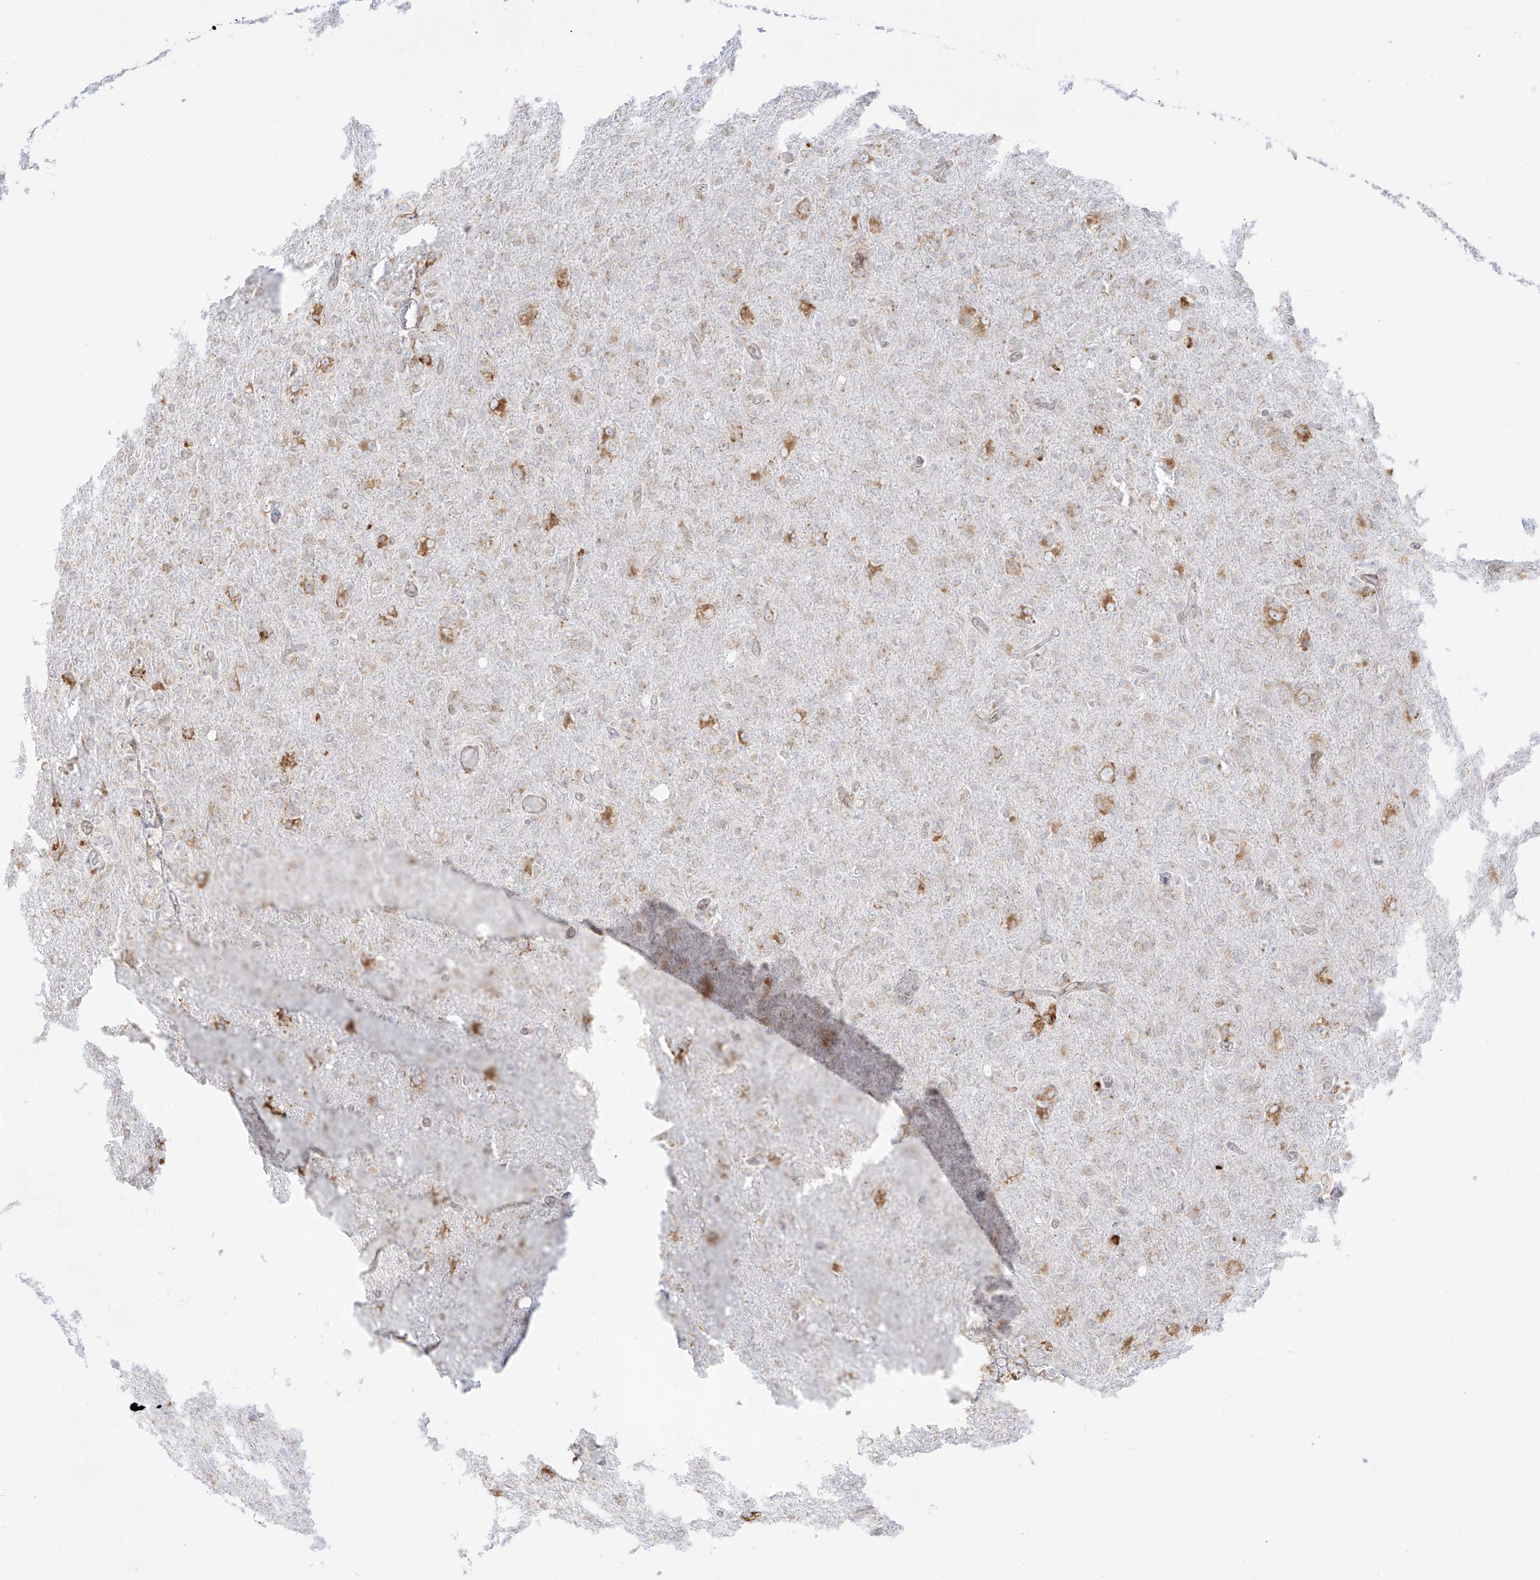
{"staining": {"intensity": "weak", "quantity": "<25%", "location": "cytoplasmic/membranous"}, "tissue": "glioma", "cell_type": "Tumor cells", "image_type": "cancer", "snomed": [{"axis": "morphology", "description": "Glioma, malignant, High grade"}, {"axis": "topography", "description": "Brain"}], "caption": "Tumor cells are negative for protein expression in human malignant high-grade glioma.", "gene": "LRRC59", "patient": {"sex": "female", "age": 57}}